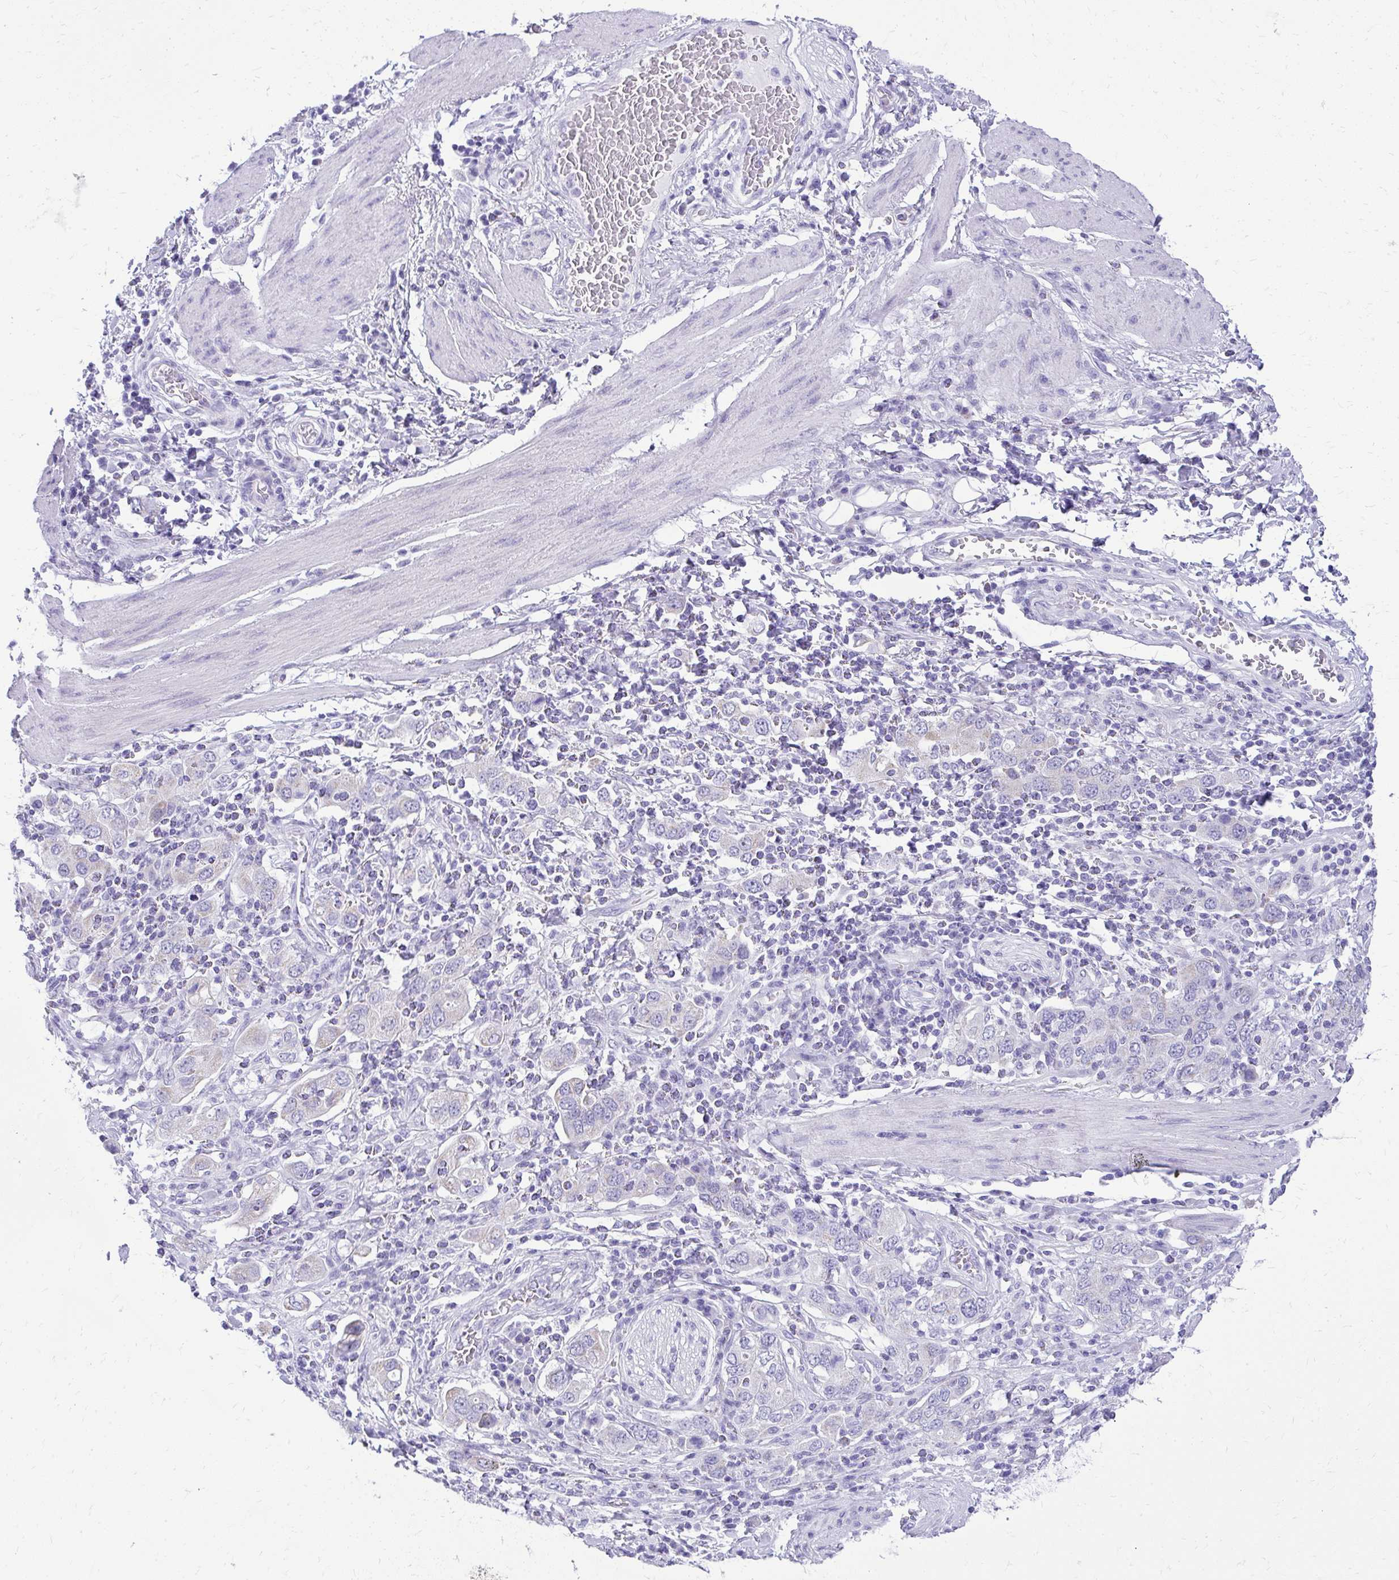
{"staining": {"intensity": "negative", "quantity": "none", "location": "none"}, "tissue": "stomach cancer", "cell_type": "Tumor cells", "image_type": "cancer", "snomed": [{"axis": "morphology", "description": "Adenocarcinoma, NOS"}, {"axis": "topography", "description": "Stomach, upper"}, {"axis": "topography", "description": "Stomach"}], "caption": "Immunohistochemistry (IHC) of adenocarcinoma (stomach) demonstrates no positivity in tumor cells.", "gene": "RALYL", "patient": {"sex": "male", "age": 62}}